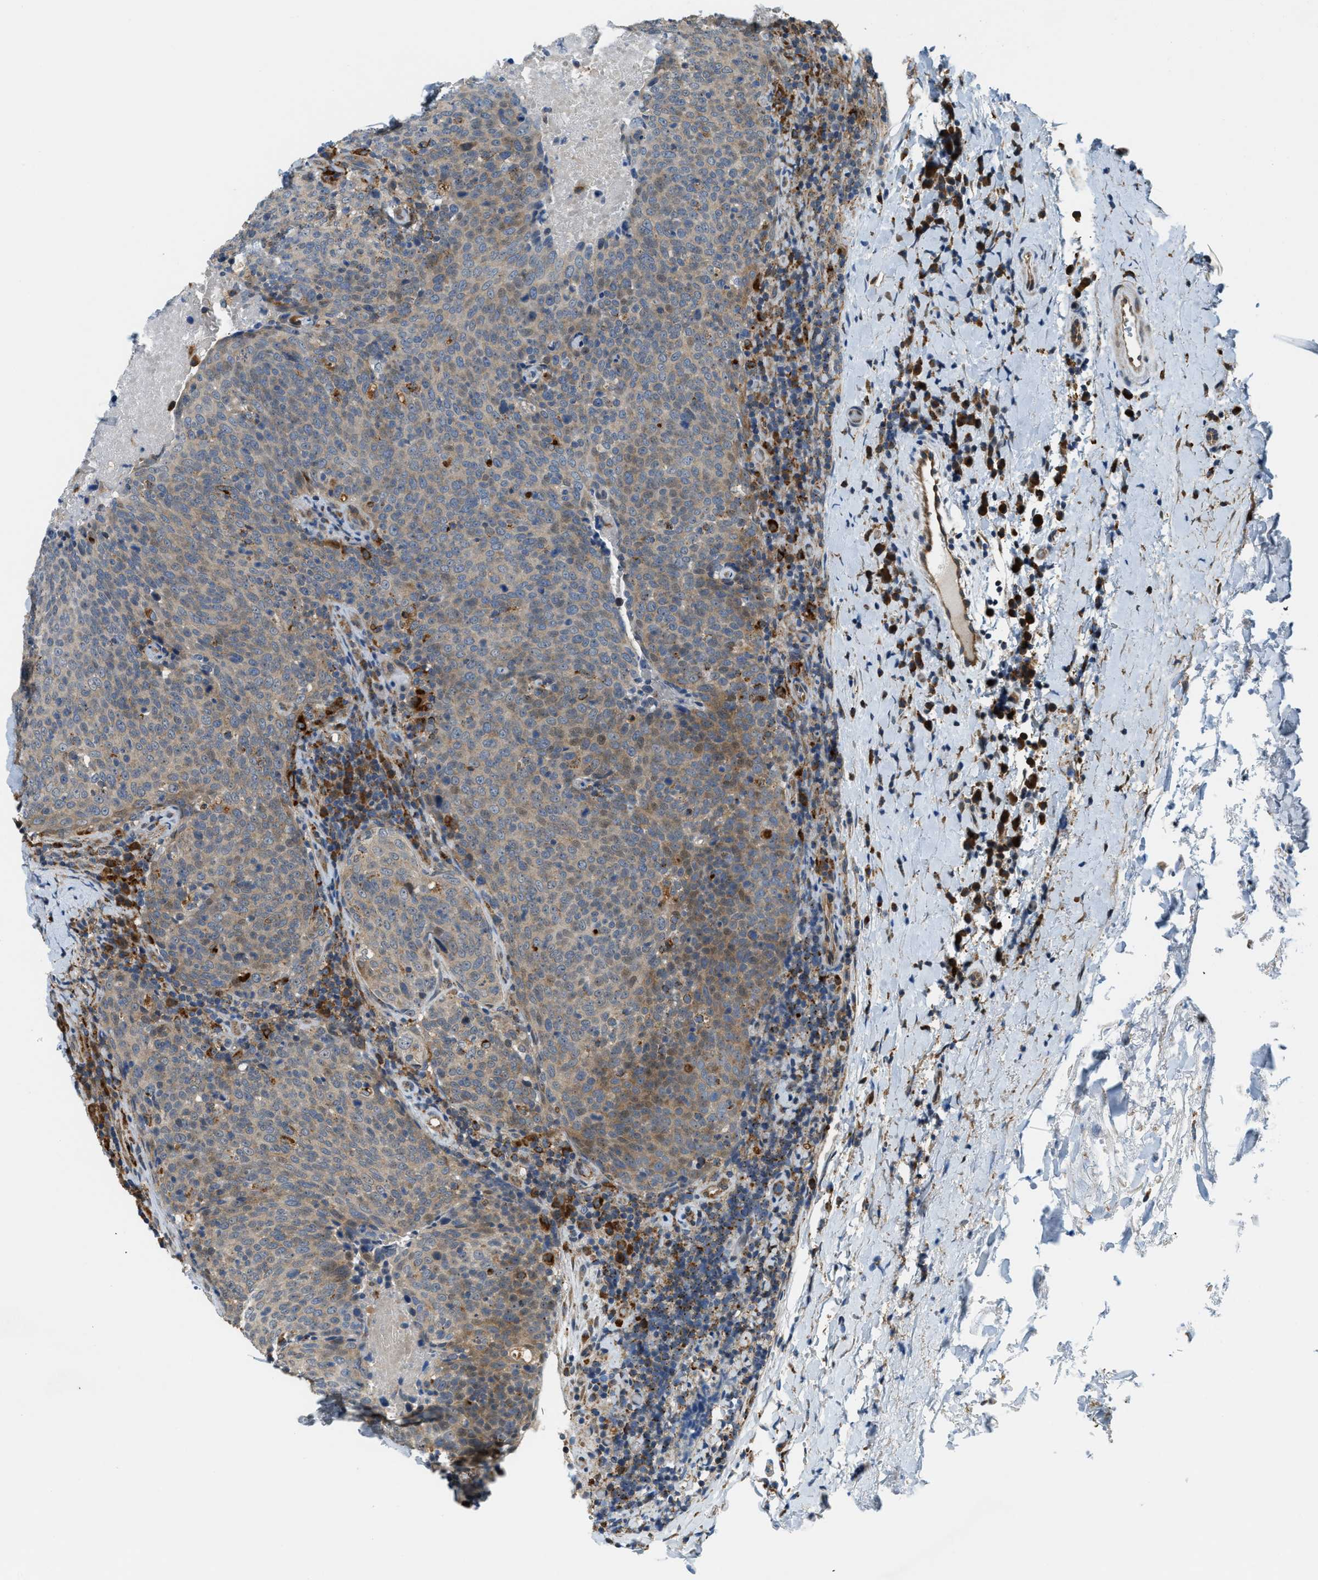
{"staining": {"intensity": "weak", "quantity": ">75%", "location": "cytoplasmic/membranous"}, "tissue": "head and neck cancer", "cell_type": "Tumor cells", "image_type": "cancer", "snomed": [{"axis": "morphology", "description": "Squamous cell carcinoma, NOS"}, {"axis": "morphology", "description": "Squamous cell carcinoma, metastatic, NOS"}, {"axis": "topography", "description": "Lymph node"}, {"axis": "topography", "description": "Head-Neck"}], "caption": "A brown stain shows weak cytoplasmic/membranous expression of a protein in squamous cell carcinoma (head and neck) tumor cells. (DAB IHC, brown staining for protein, blue staining for nuclei).", "gene": "STARD3NL", "patient": {"sex": "male", "age": 62}}